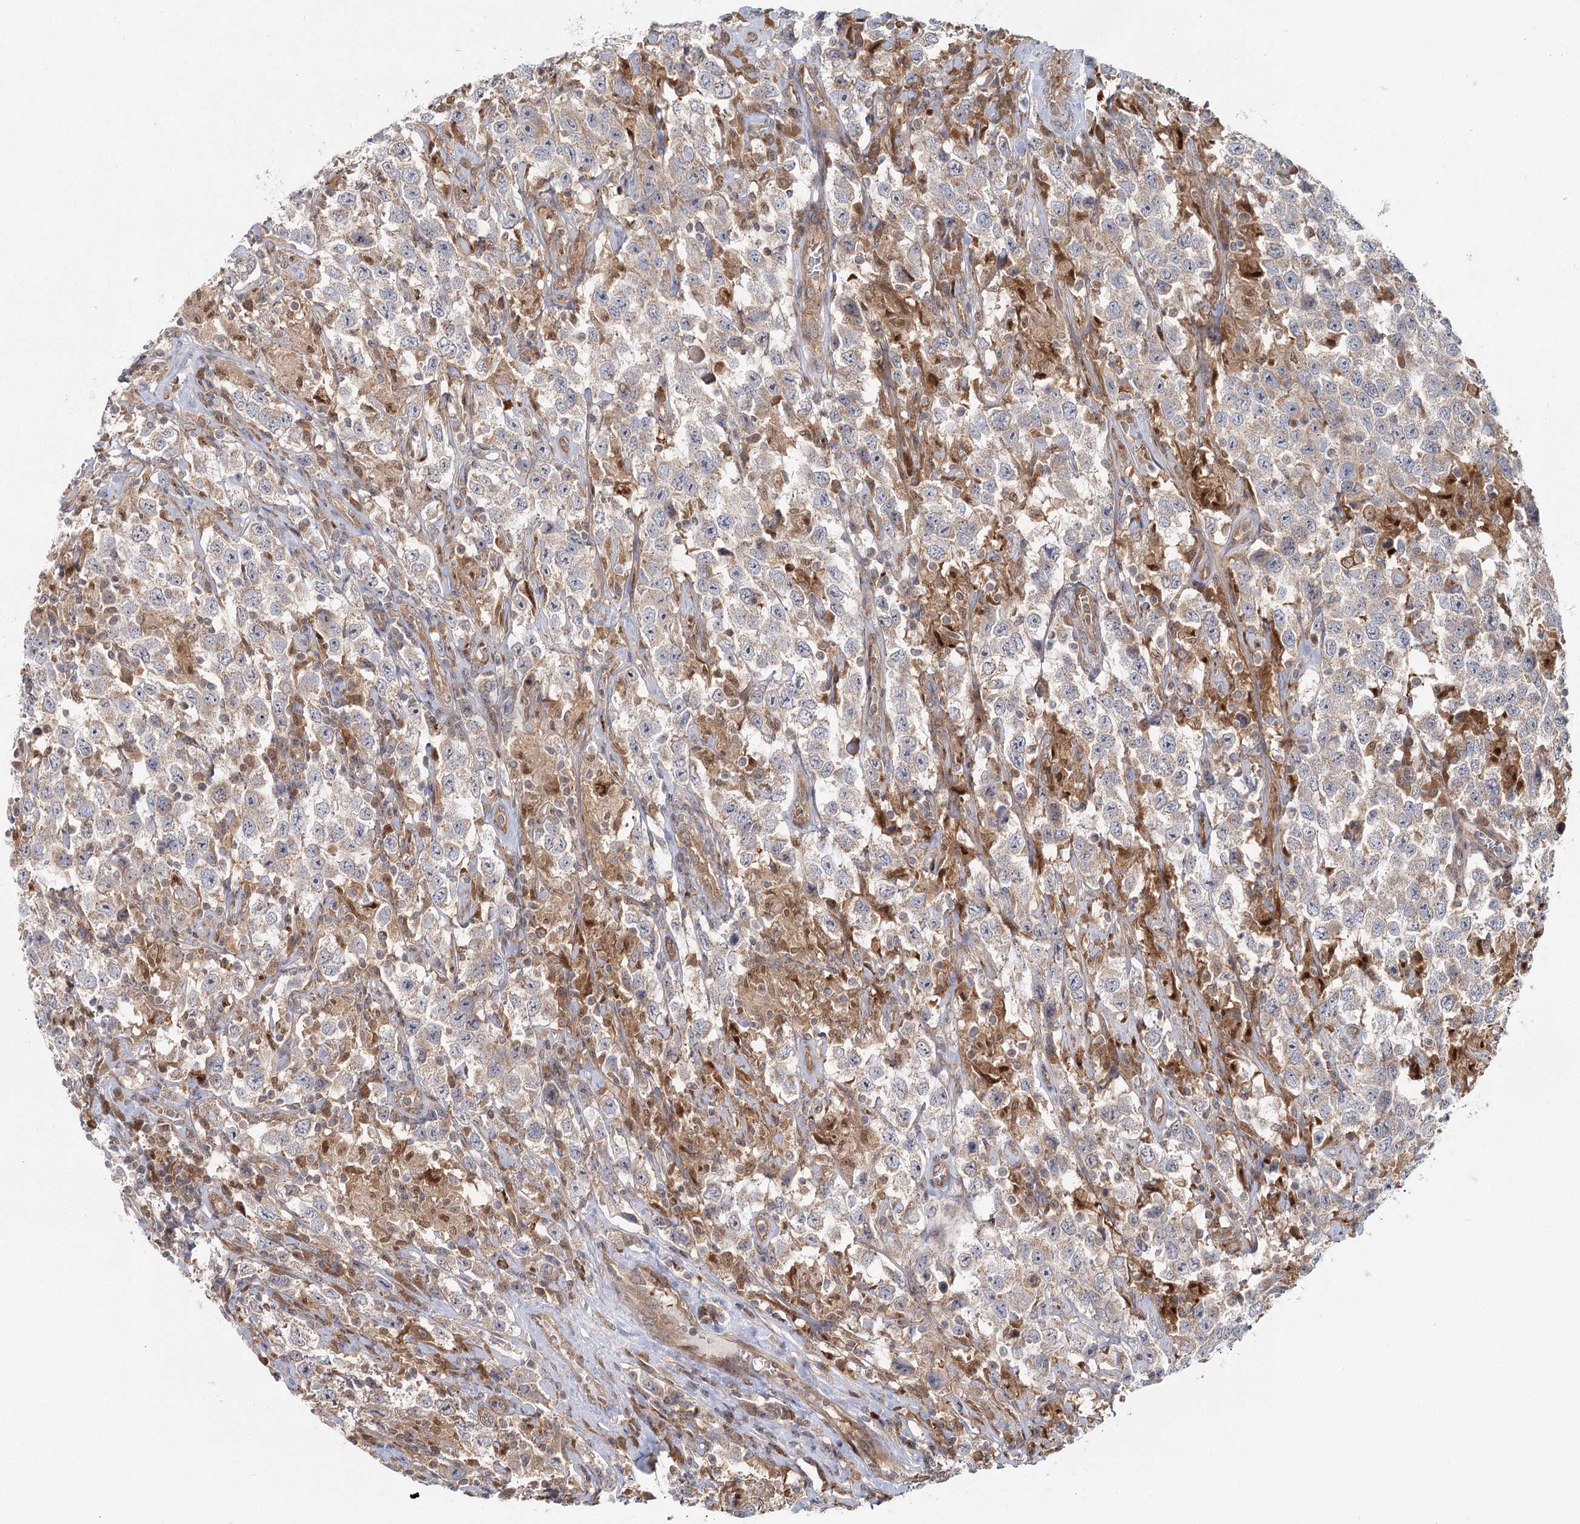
{"staining": {"intensity": "weak", "quantity": ">75%", "location": "cytoplasmic/membranous"}, "tissue": "testis cancer", "cell_type": "Tumor cells", "image_type": "cancer", "snomed": [{"axis": "morphology", "description": "Seminoma, NOS"}, {"axis": "topography", "description": "Testis"}], "caption": "Testis cancer (seminoma) tissue demonstrates weak cytoplasmic/membranous positivity in about >75% of tumor cells, visualized by immunohistochemistry.", "gene": "THNSL1", "patient": {"sex": "male", "age": 41}}